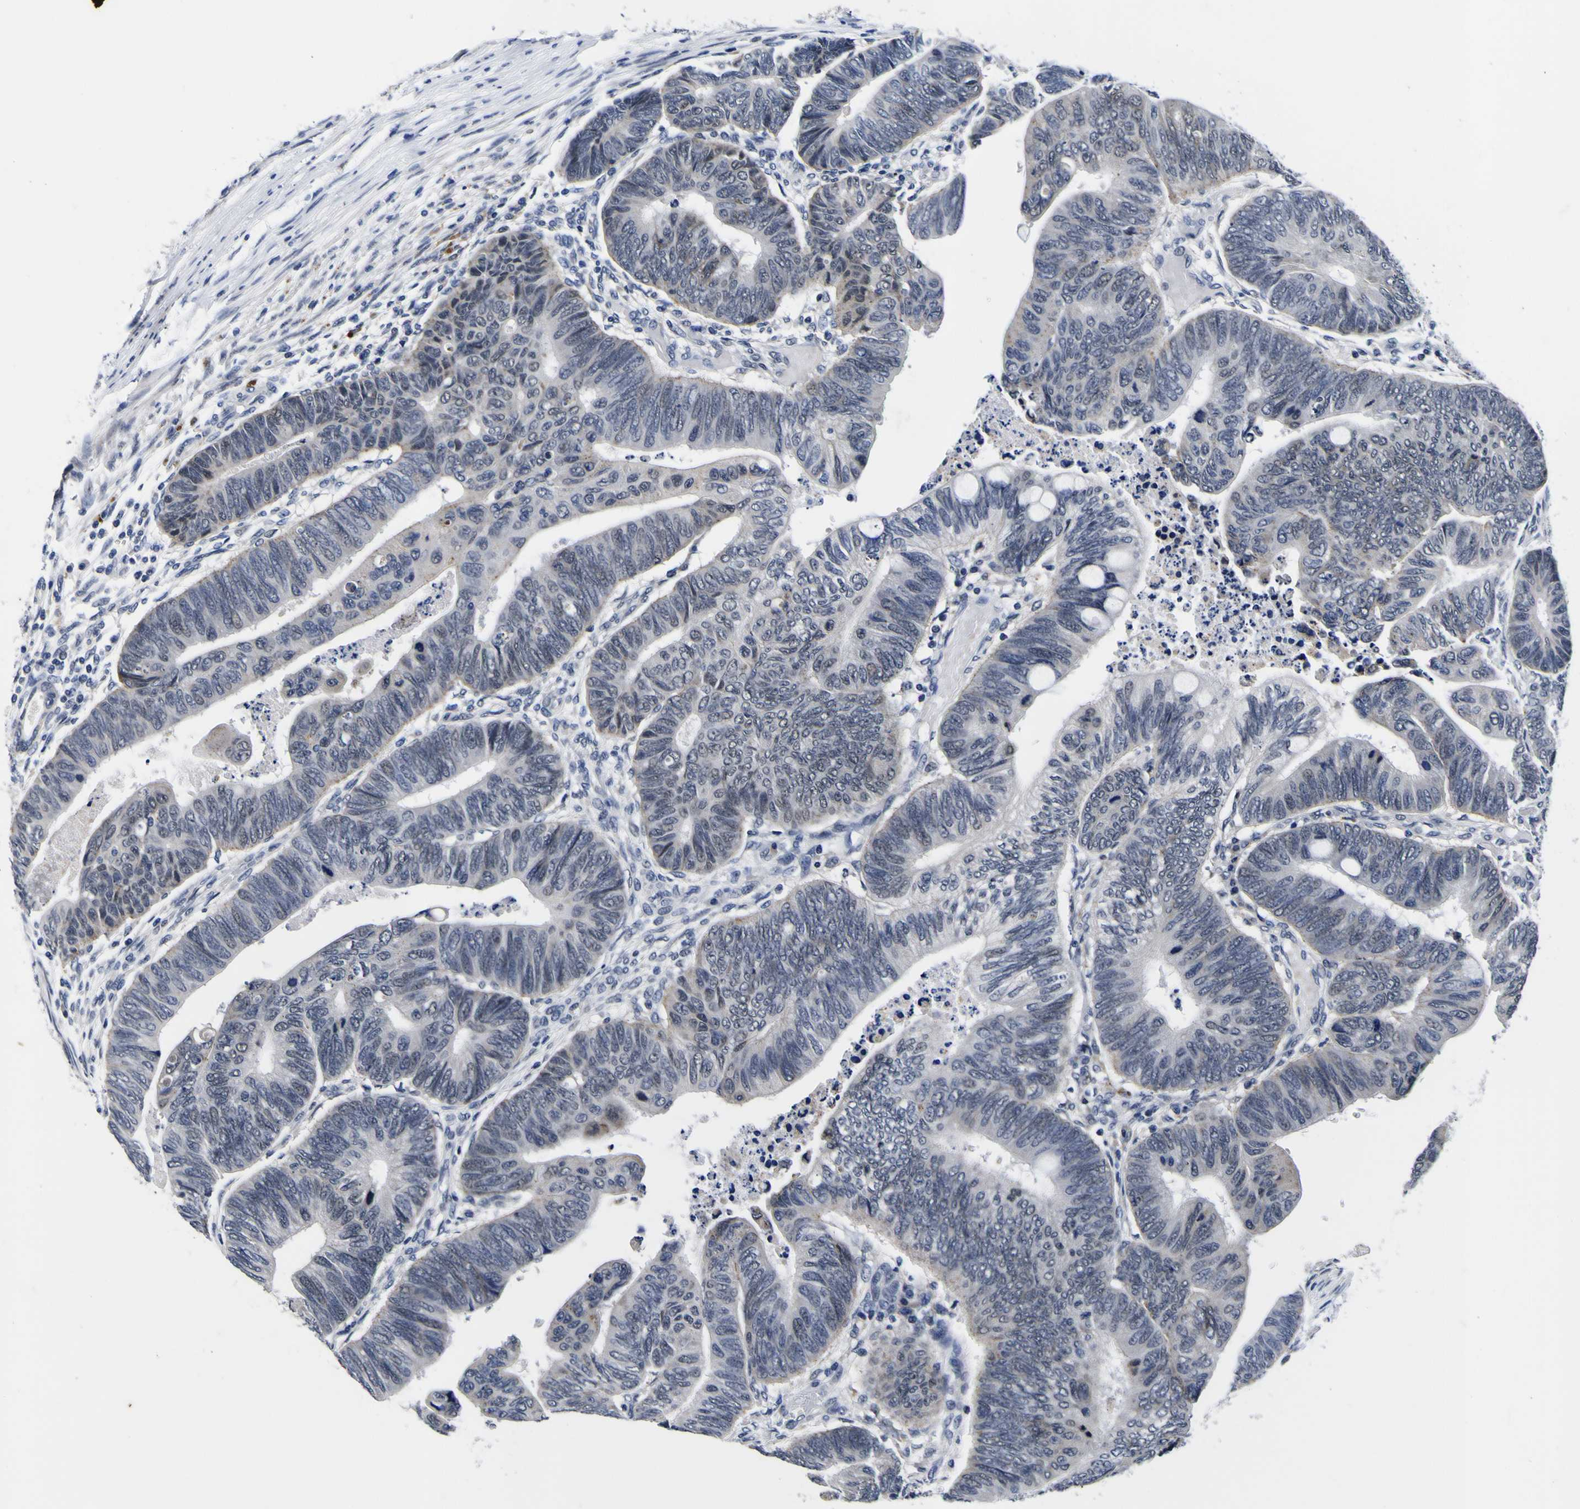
{"staining": {"intensity": "negative", "quantity": "none", "location": "none"}, "tissue": "colorectal cancer", "cell_type": "Tumor cells", "image_type": "cancer", "snomed": [{"axis": "morphology", "description": "Normal tissue, NOS"}, {"axis": "morphology", "description": "Adenocarcinoma, NOS"}, {"axis": "topography", "description": "Rectum"}, {"axis": "topography", "description": "Peripheral nerve tissue"}], "caption": "DAB immunohistochemical staining of colorectal cancer reveals no significant expression in tumor cells.", "gene": "IGFLR1", "patient": {"sex": "male", "age": 92}}